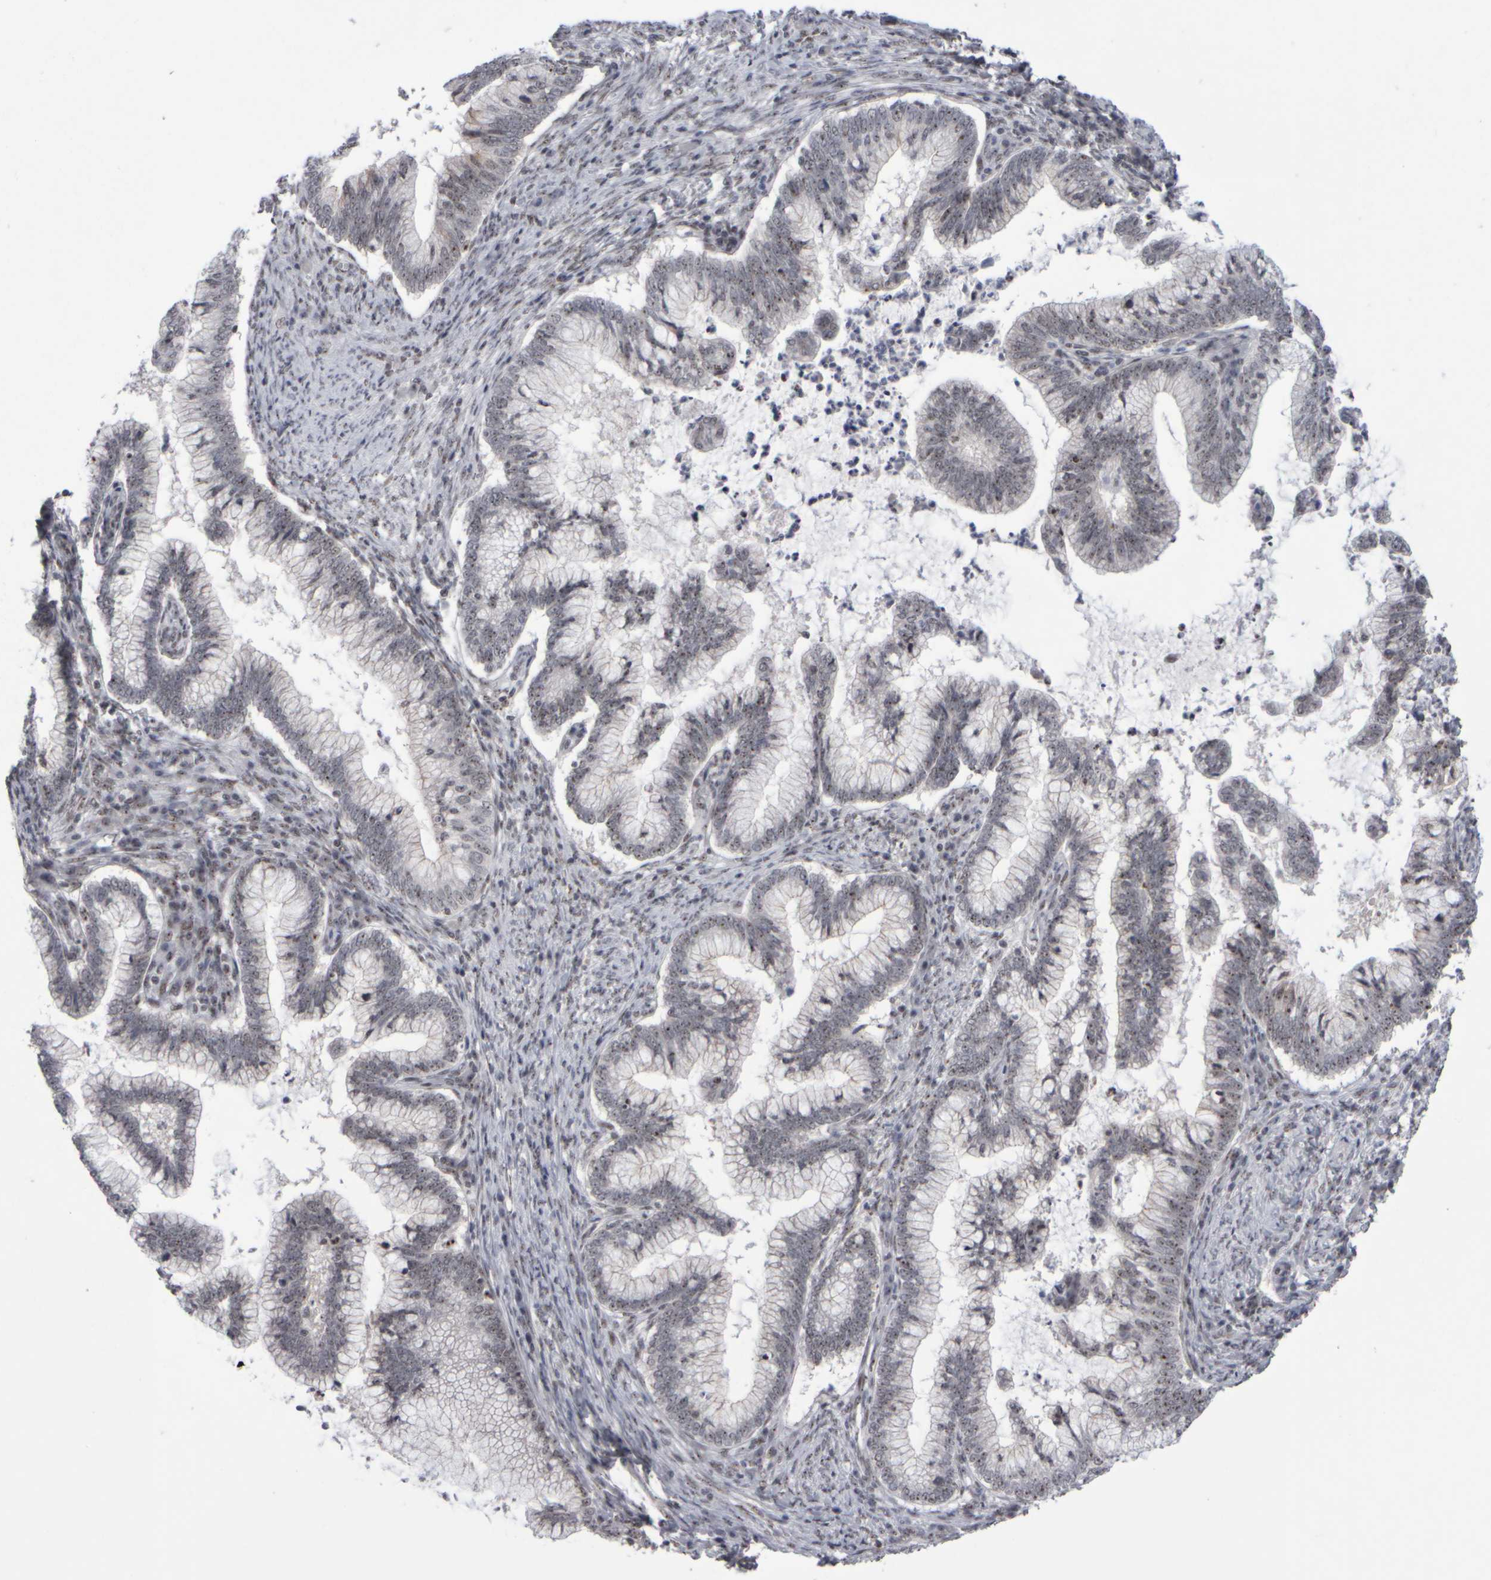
{"staining": {"intensity": "negative", "quantity": "none", "location": "none"}, "tissue": "cervical cancer", "cell_type": "Tumor cells", "image_type": "cancer", "snomed": [{"axis": "morphology", "description": "Adenocarcinoma, NOS"}, {"axis": "topography", "description": "Cervix"}], "caption": "A histopathology image of human adenocarcinoma (cervical) is negative for staining in tumor cells.", "gene": "SURF6", "patient": {"sex": "female", "age": 36}}